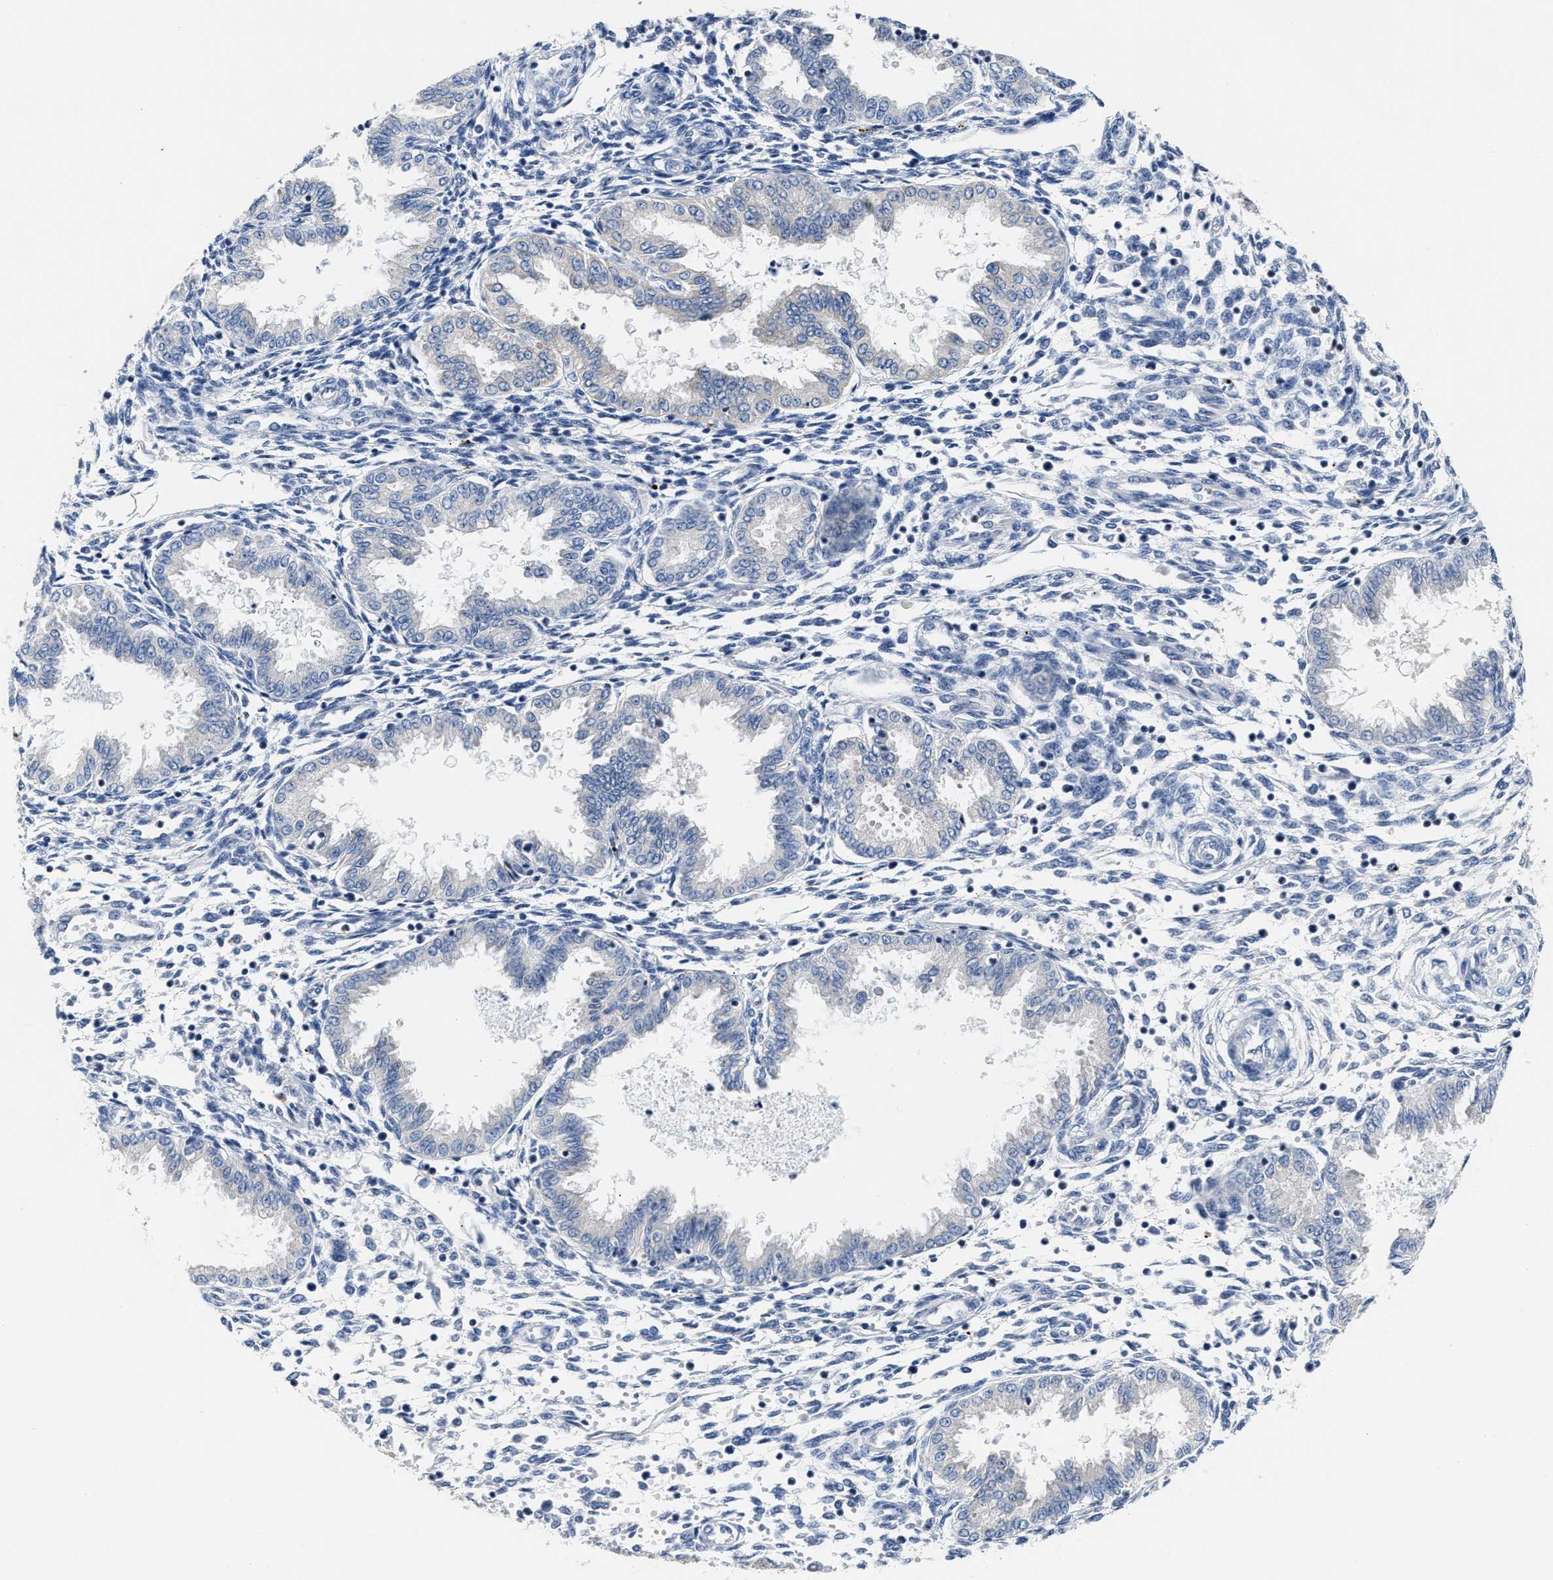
{"staining": {"intensity": "negative", "quantity": "none", "location": "none"}, "tissue": "endometrium", "cell_type": "Cells in endometrial stroma", "image_type": "normal", "snomed": [{"axis": "morphology", "description": "Normal tissue, NOS"}, {"axis": "topography", "description": "Endometrium"}], "caption": "IHC image of benign endometrium: endometrium stained with DAB (3,3'-diaminobenzidine) shows no significant protein positivity in cells in endometrial stroma.", "gene": "FAM185A", "patient": {"sex": "female", "age": 33}}